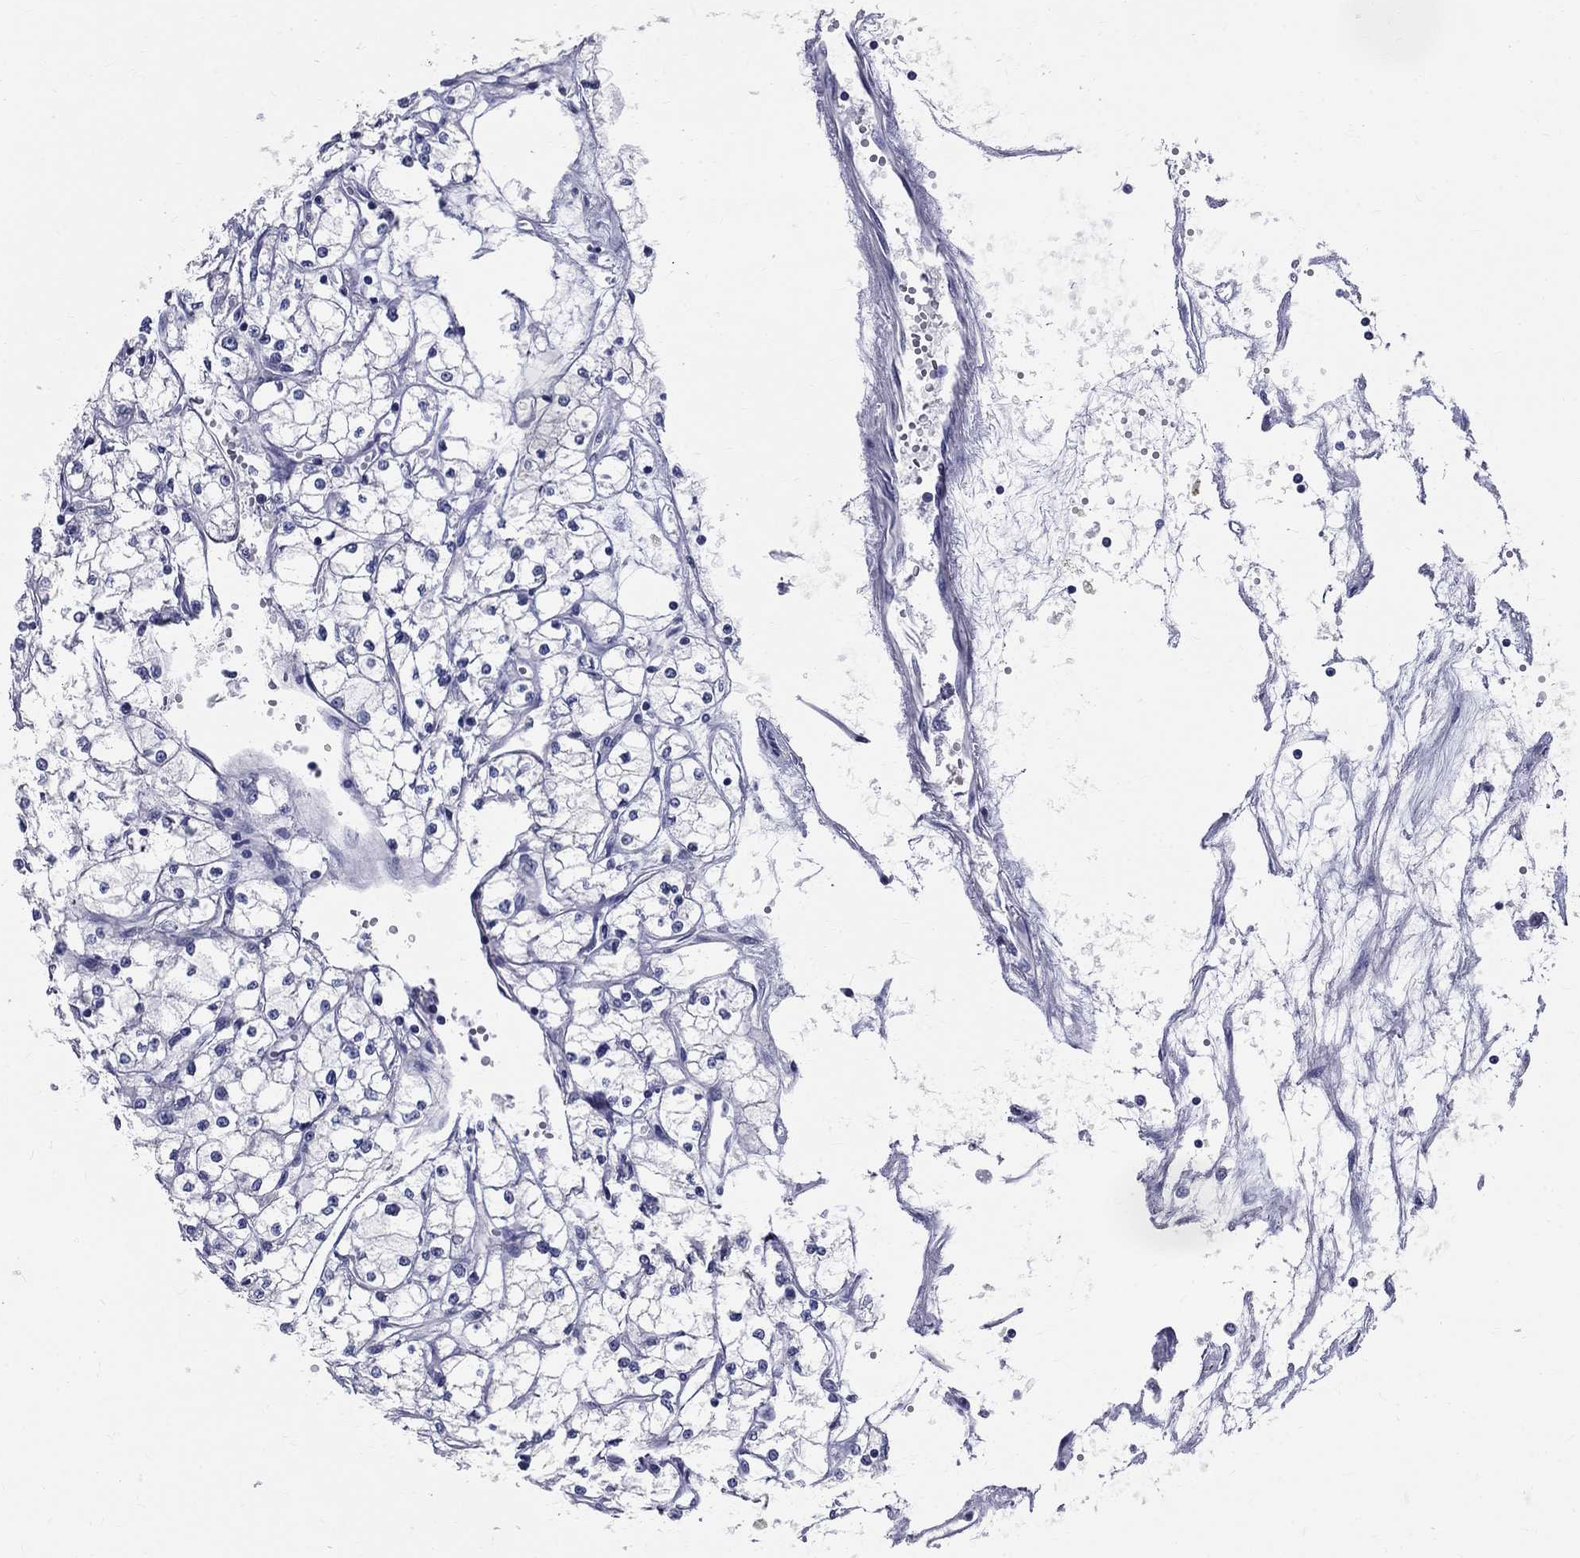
{"staining": {"intensity": "negative", "quantity": "none", "location": "none"}, "tissue": "renal cancer", "cell_type": "Tumor cells", "image_type": "cancer", "snomed": [{"axis": "morphology", "description": "Adenocarcinoma, NOS"}, {"axis": "topography", "description": "Kidney"}], "caption": "There is no significant staining in tumor cells of adenocarcinoma (renal).", "gene": "TGM4", "patient": {"sex": "male", "age": 67}}